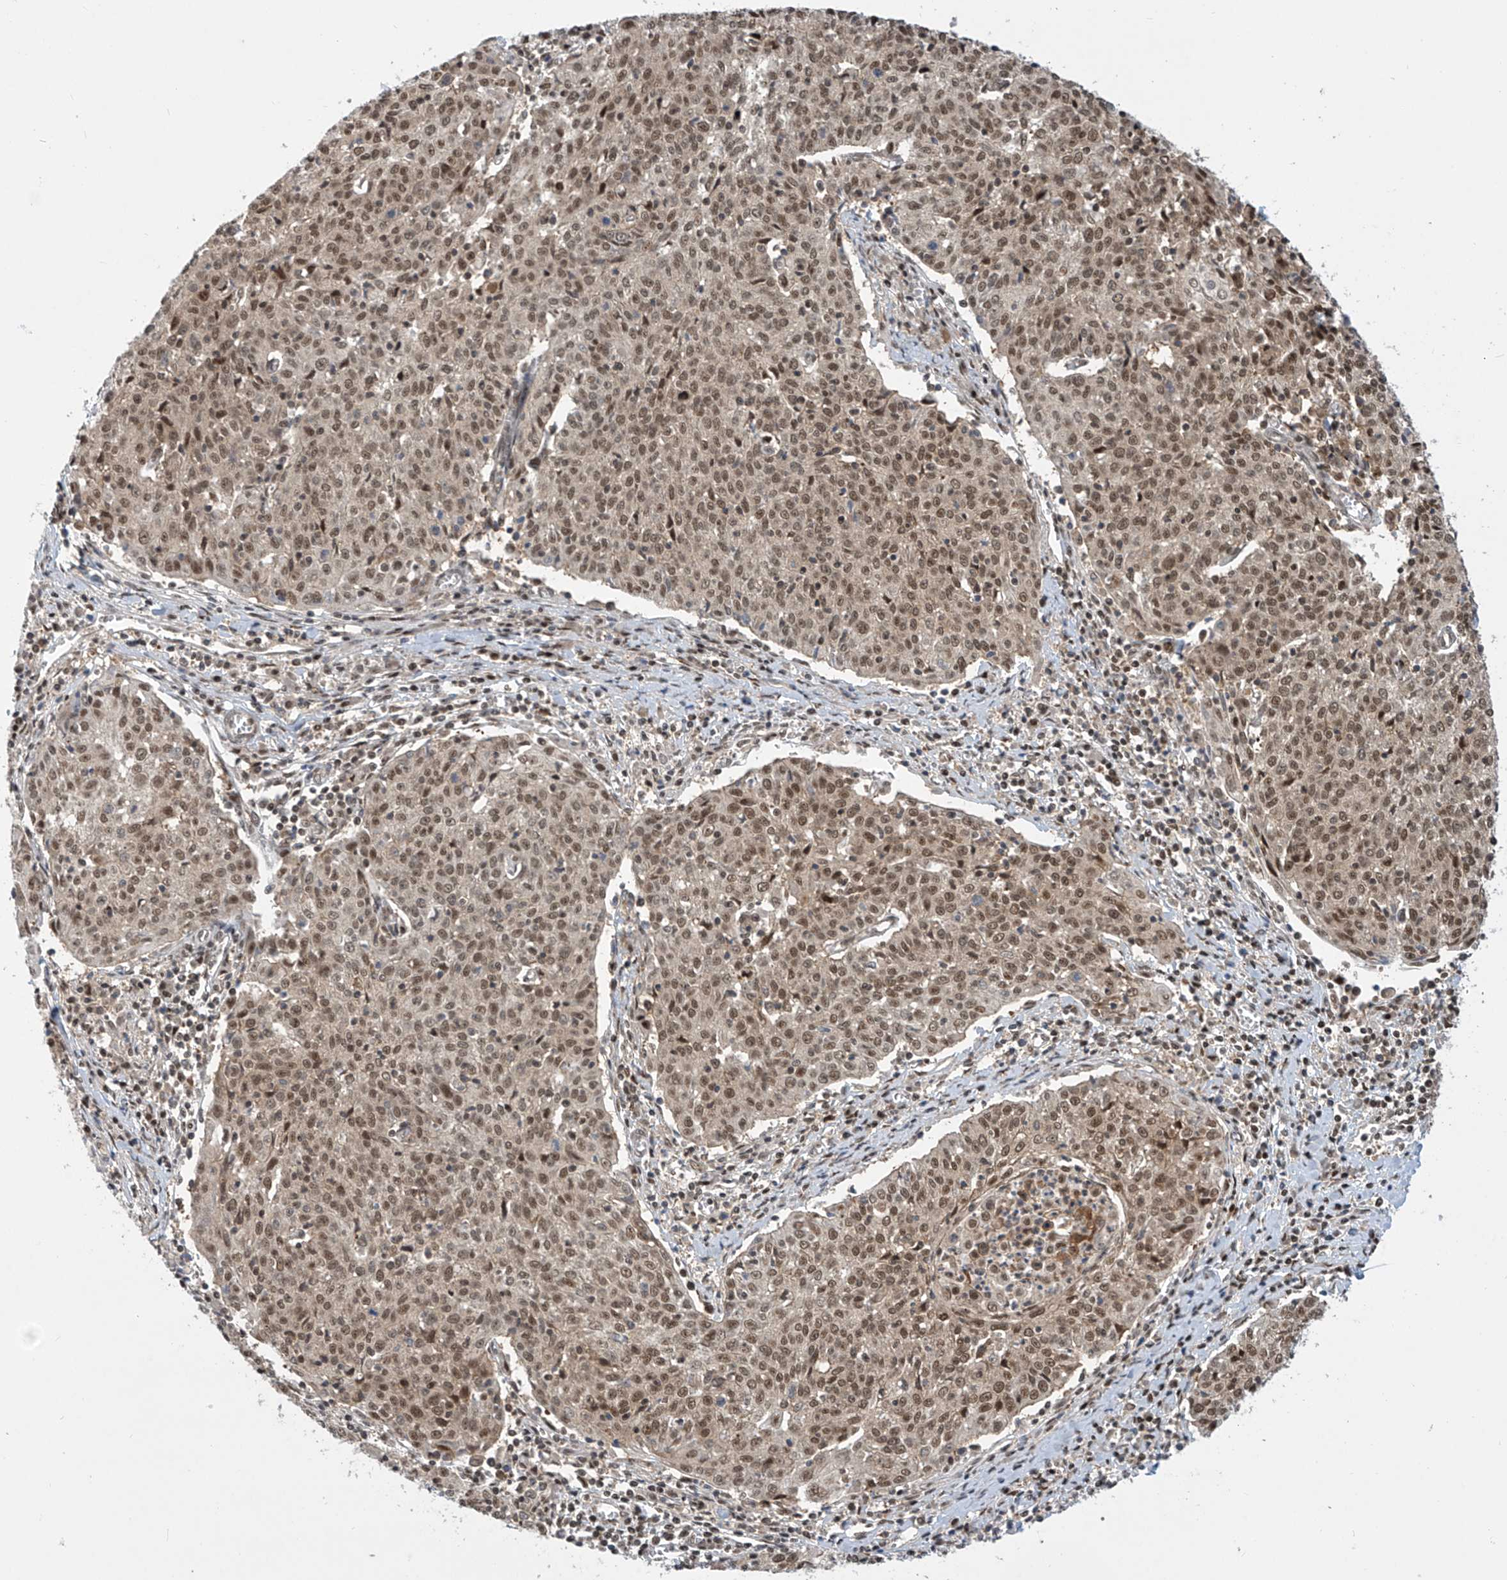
{"staining": {"intensity": "moderate", "quantity": ">75%", "location": "nuclear"}, "tissue": "cervical cancer", "cell_type": "Tumor cells", "image_type": "cancer", "snomed": [{"axis": "morphology", "description": "Squamous cell carcinoma, NOS"}, {"axis": "topography", "description": "Cervix"}], "caption": "Immunohistochemical staining of cervical squamous cell carcinoma shows moderate nuclear protein staining in about >75% of tumor cells.", "gene": "LAGE3", "patient": {"sex": "female", "age": 48}}